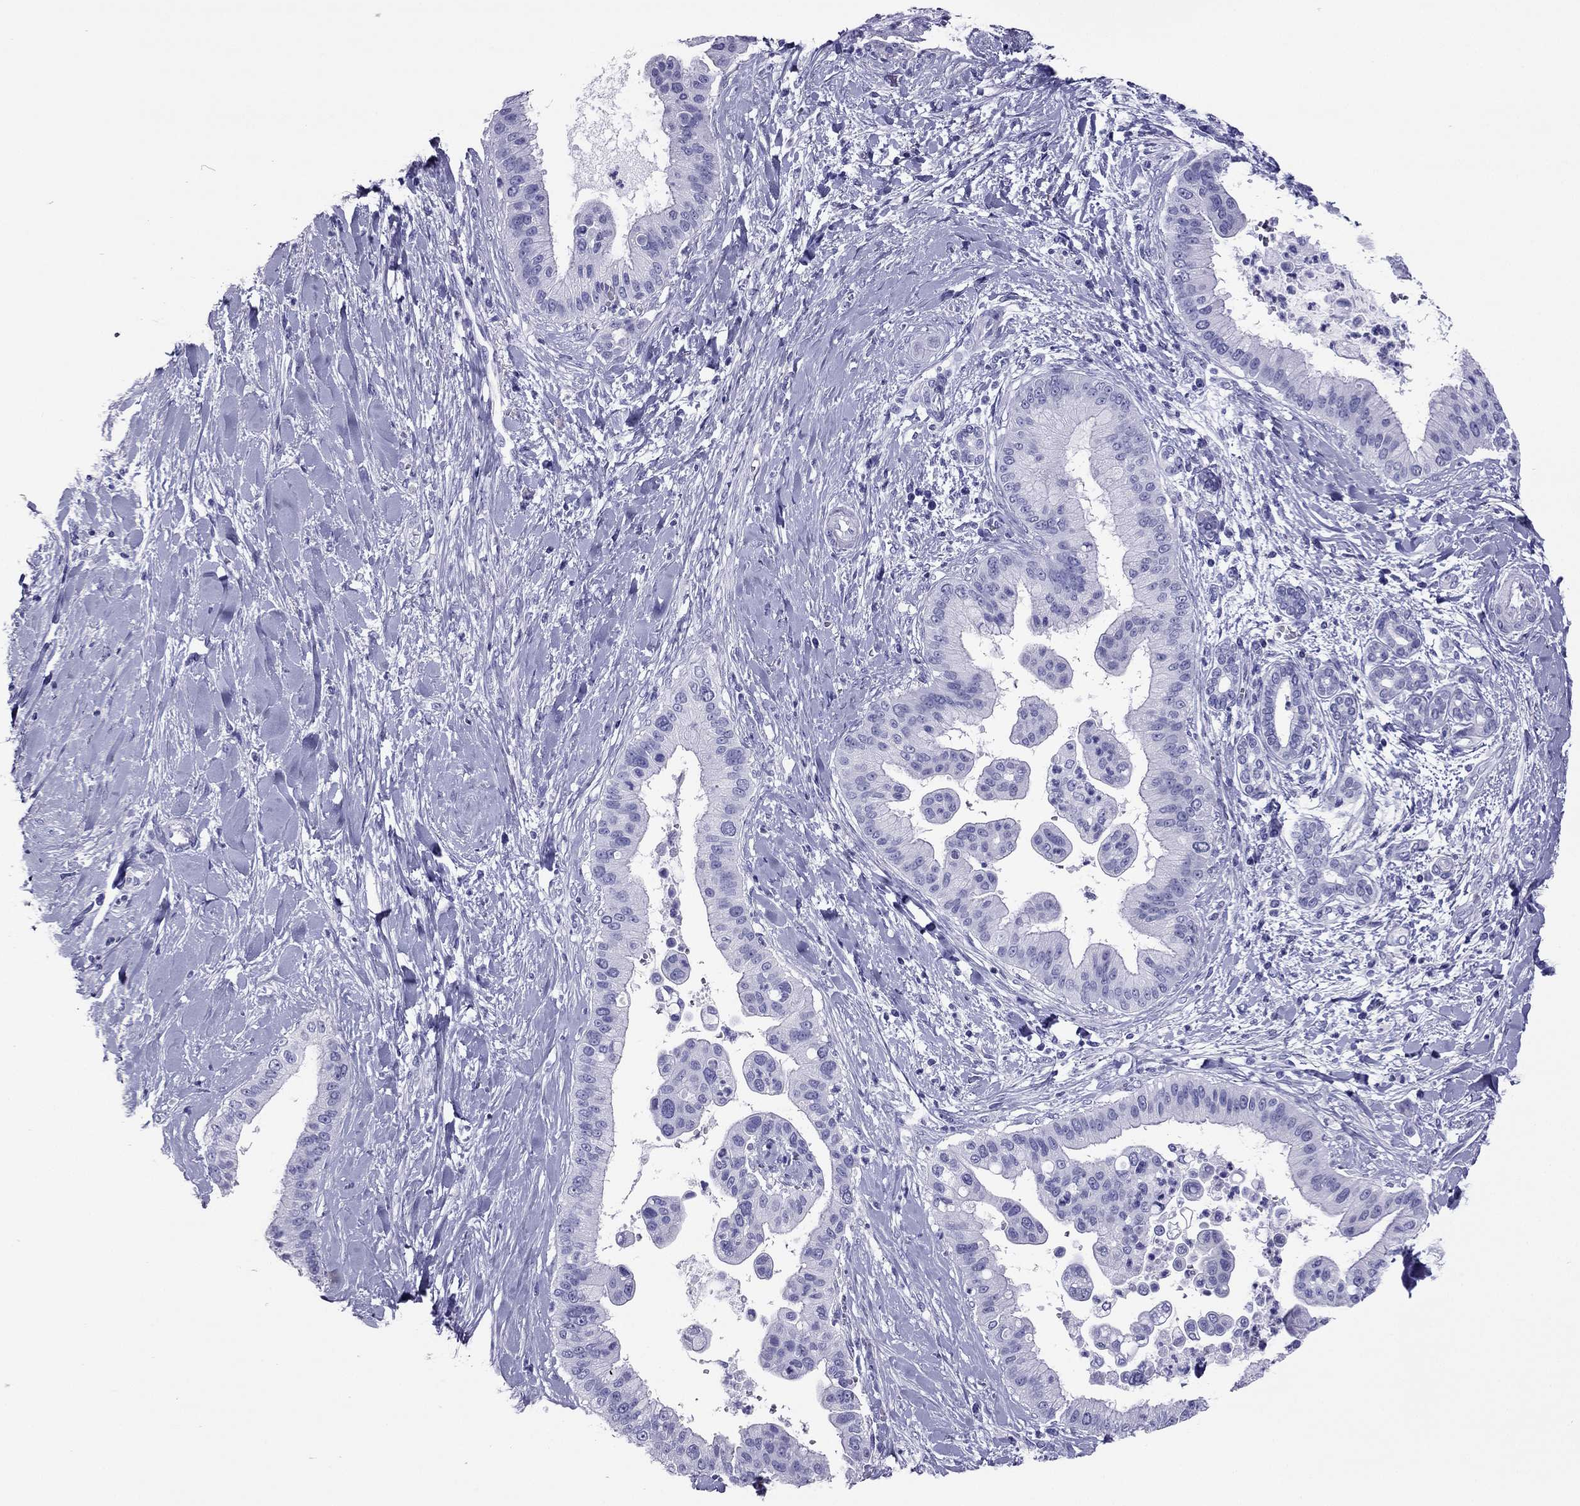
{"staining": {"intensity": "negative", "quantity": "none", "location": "none"}, "tissue": "liver cancer", "cell_type": "Tumor cells", "image_type": "cancer", "snomed": [{"axis": "morphology", "description": "Cholangiocarcinoma"}, {"axis": "topography", "description": "Liver"}], "caption": "This histopathology image is of cholangiocarcinoma (liver) stained with IHC to label a protein in brown with the nuclei are counter-stained blue. There is no staining in tumor cells.", "gene": "PDE6A", "patient": {"sex": "female", "age": 54}}